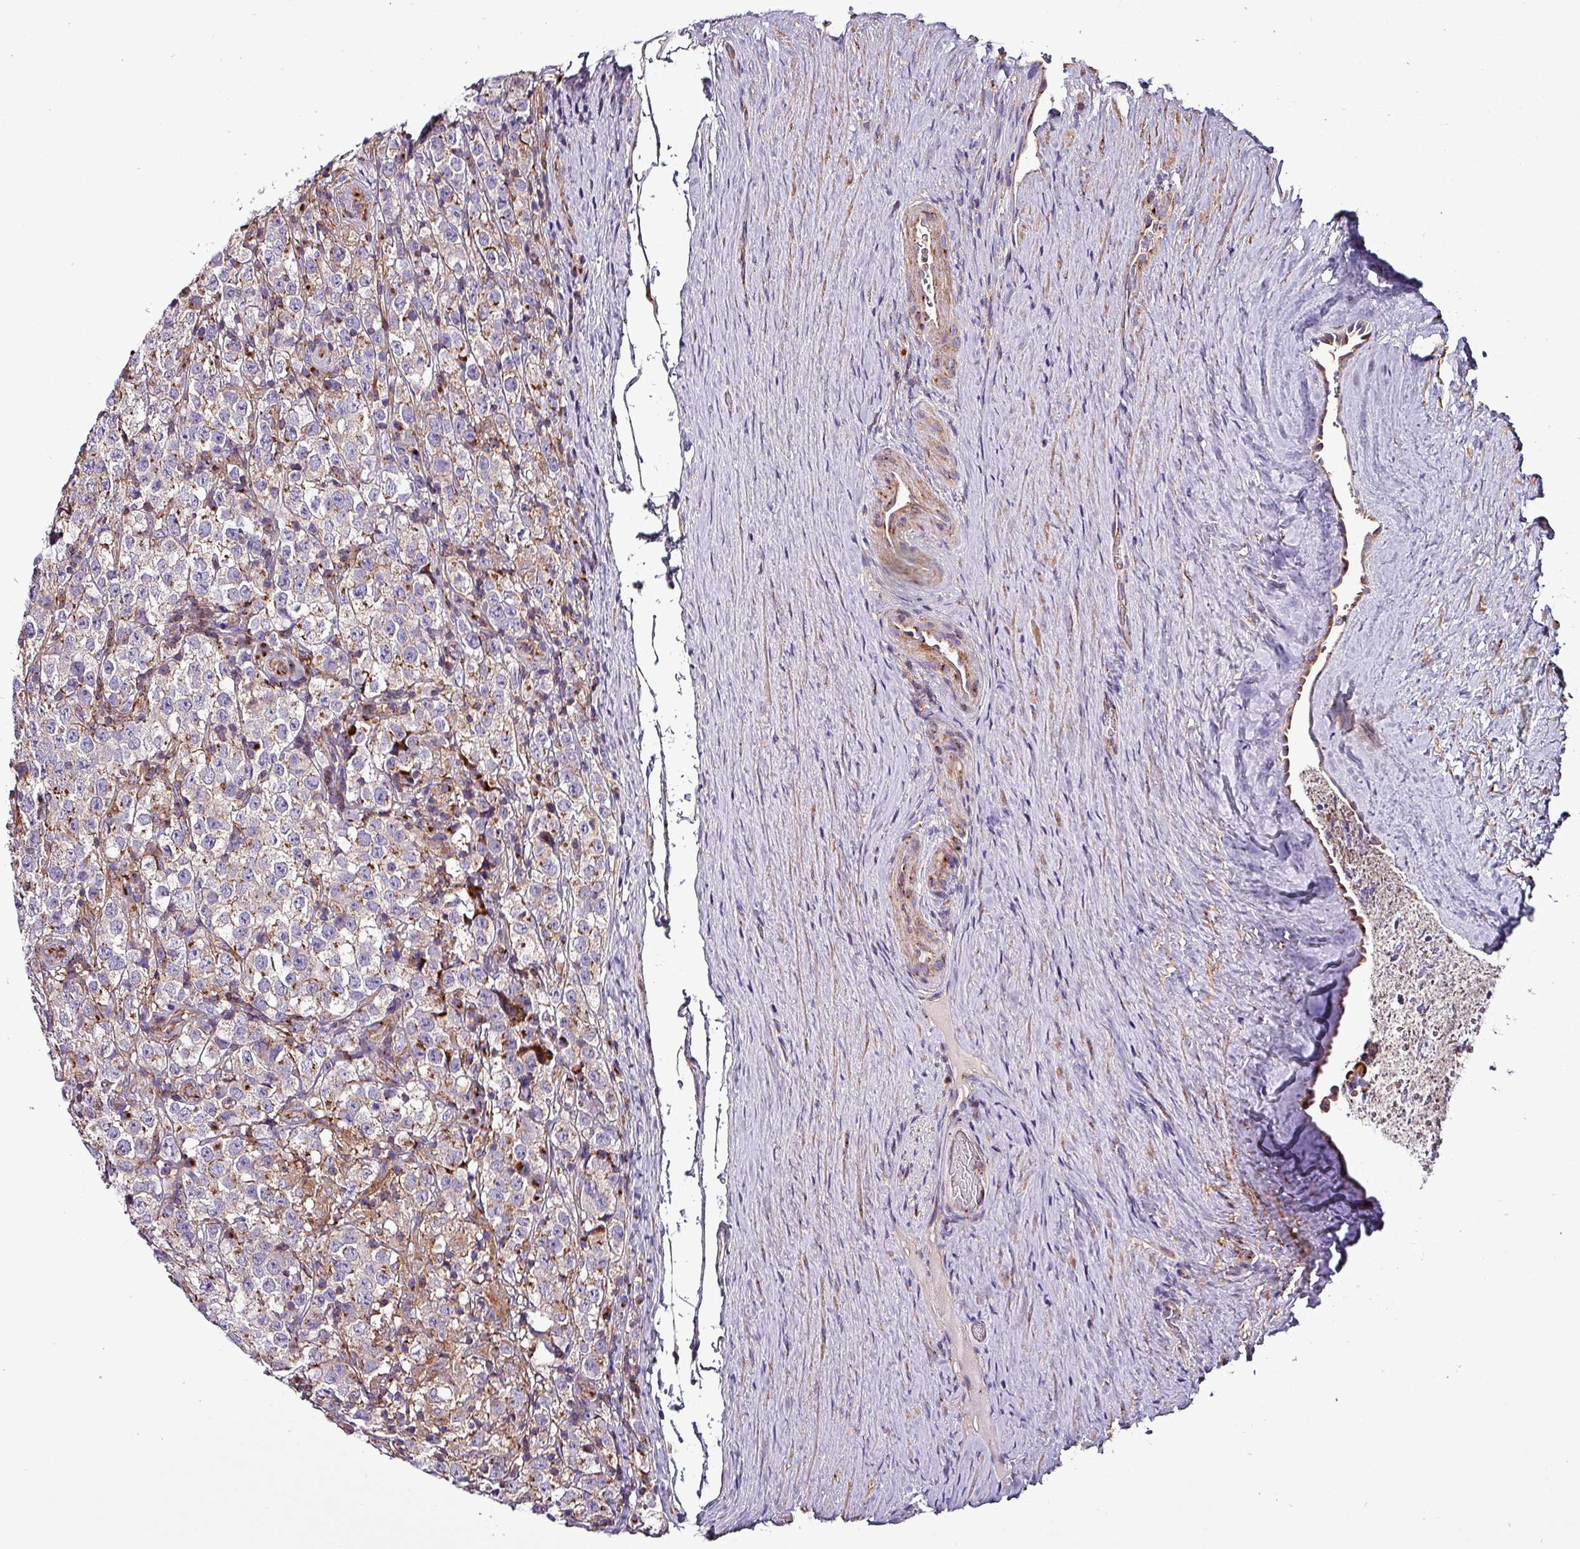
{"staining": {"intensity": "negative", "quantity": "none", "location": "none"}, "tissue": "testis cancer", "cell_type": "Tumor cells", "image_type": "cancer", "snomed": [{"axis": "morphology", "description": "Seminoma, NOS"}, {"axis": "morphology", "description": "Carcinoma, Embryonal, NOS"}, {"axis": "topography", "description": "Testis"}], "caption": "Testis embryonal carcinoma was stained to show a protein in brown. There is no significant expression in tumor cells.", "gene": "VAMP4", "patient": {"sex": "male", "age": 41}}